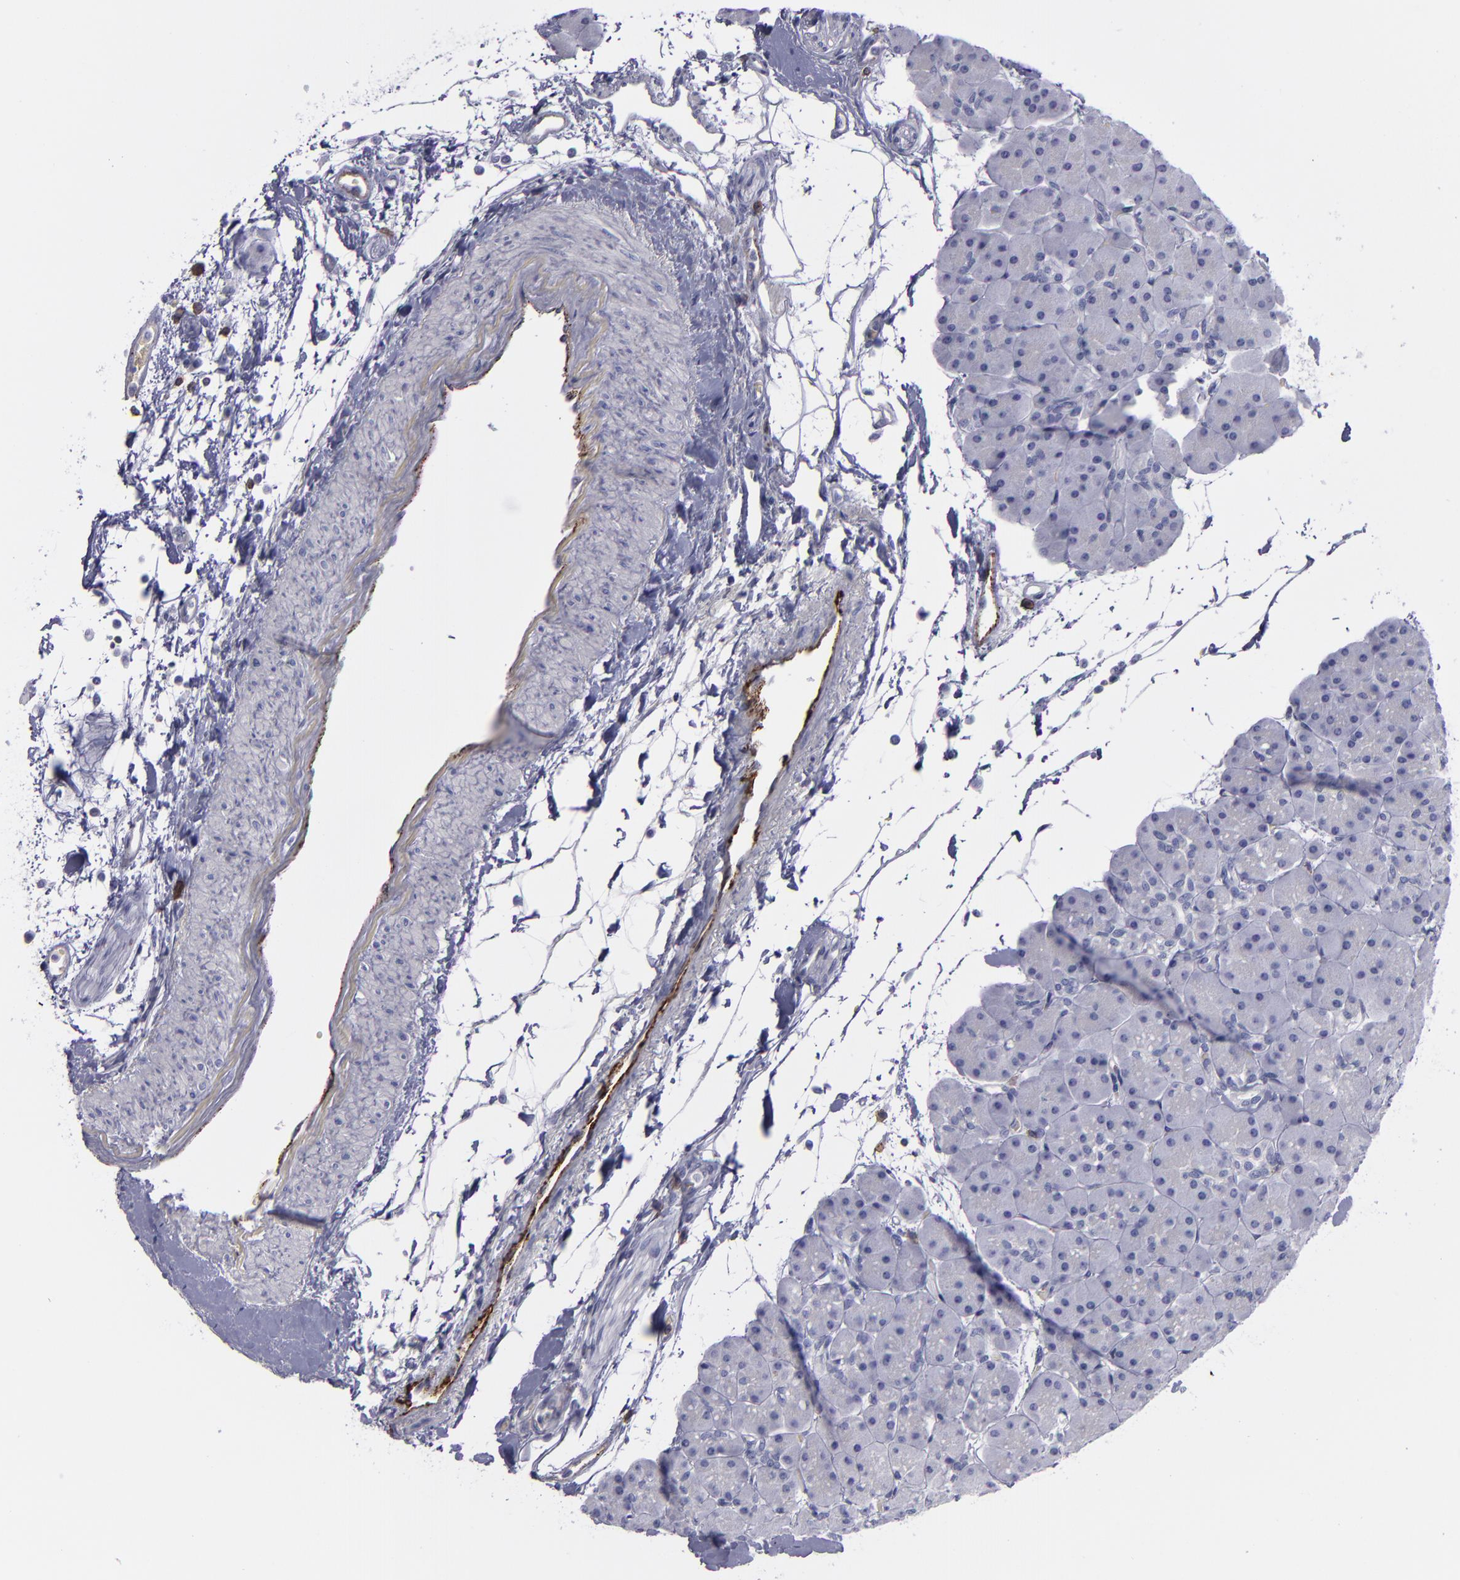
{"staining": {"intensity": "negative", "quantity": "none", "location": "none"}, "tissue": "pancreas", "cell_type": "Exocrine glandular cells", "image_type": "normal", "snomed": [{"axis": "morphology", "description": "Normal tissue, NOS"}, {"axis": "topography", "description": "Pancreas"}], "caption": "An immunohistochemistry photomicrograph of normal pancreas is shown. There is no staining in exocrine glandular cells of pancreas. Nuclei are stained in blue.", "gene": "CD27", "patient": {"sex": "male", "age": 66}}